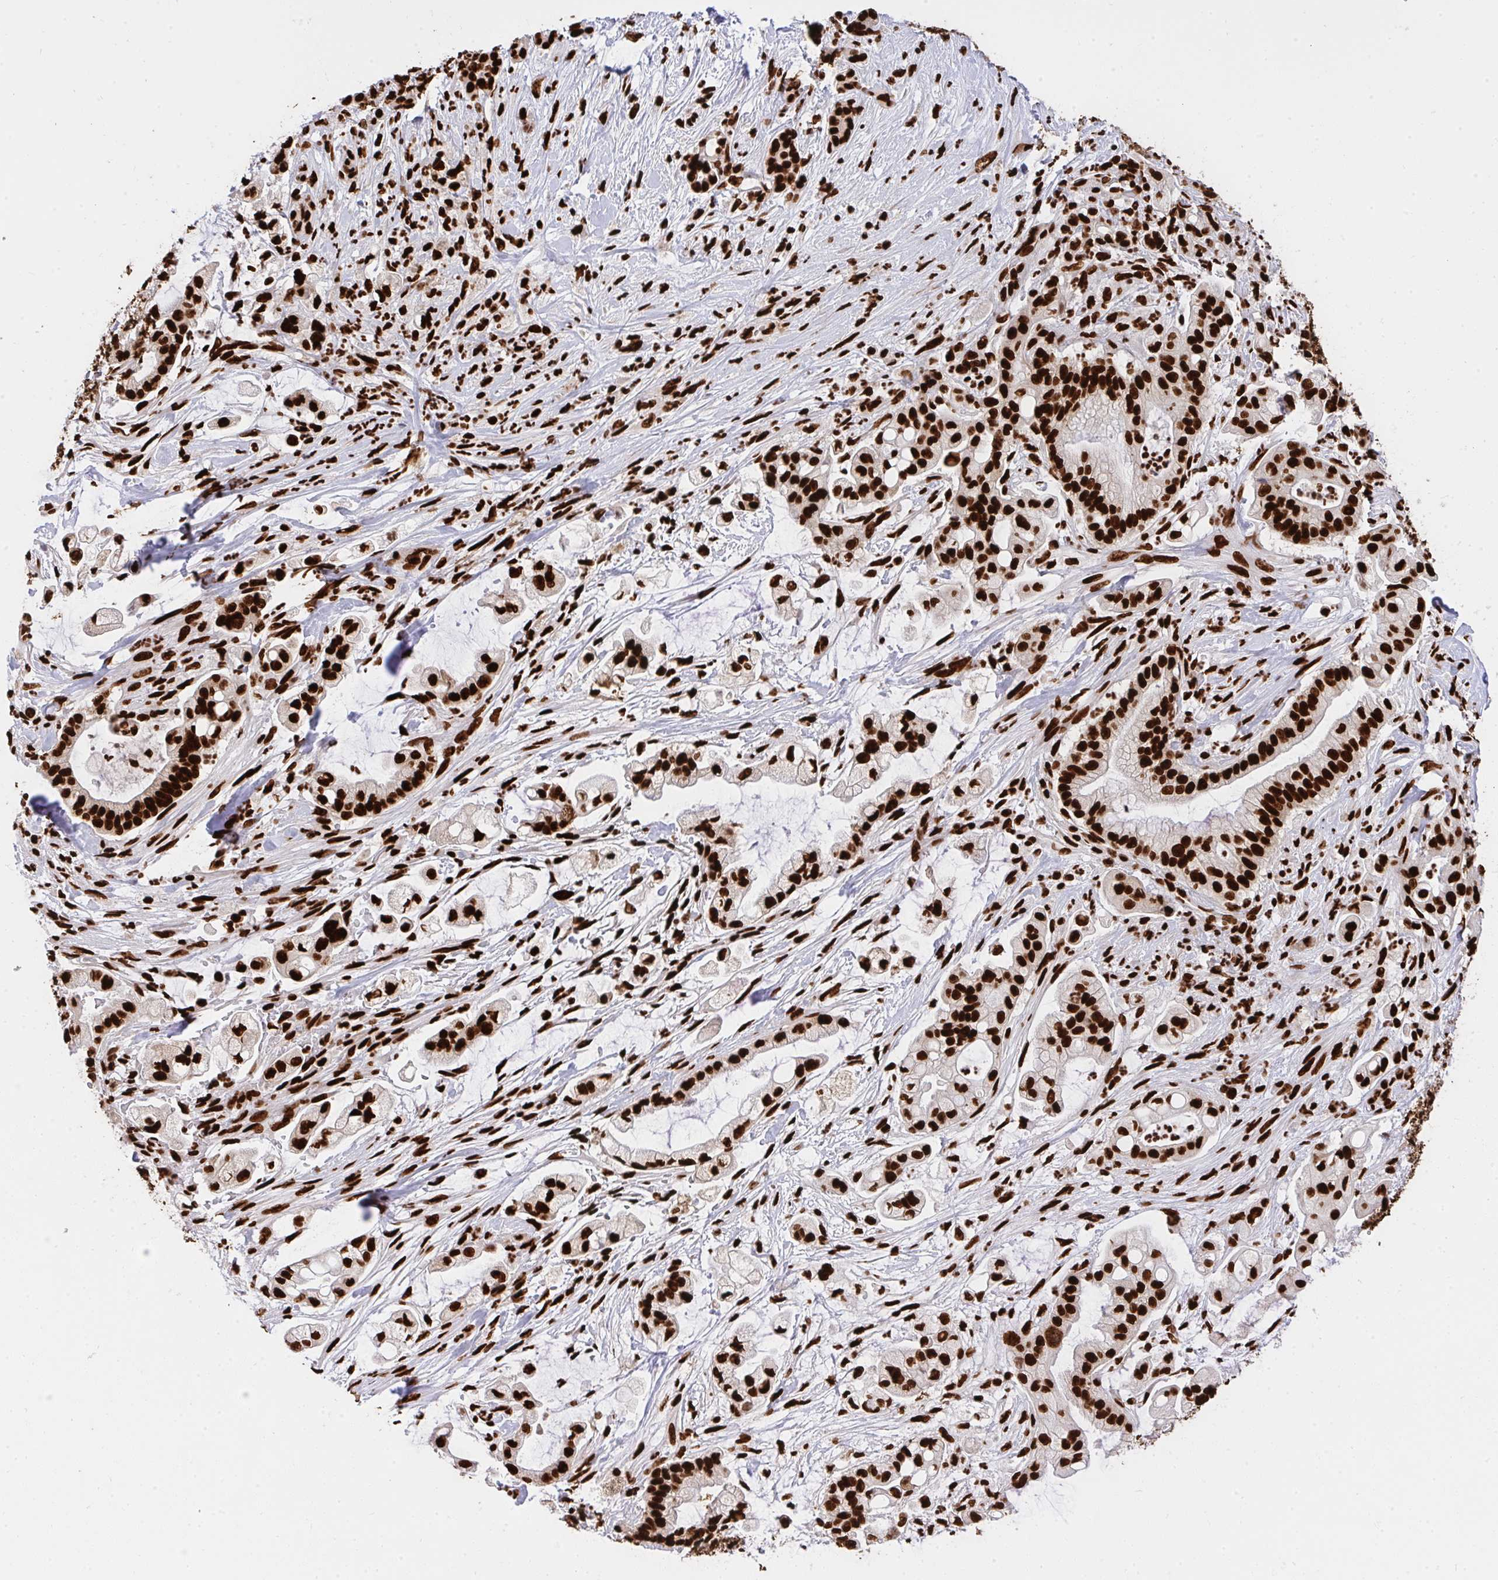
{"staining": {"intensity": "strong", "quantity": ">75%", "location": "nuclear"}, "tissue": "pancreatic cancer", "cell_type": "Tumor cells", "image_type": "cancer", "snomed": [{"axis": "morphology", "description": "Adenocarcinoma, NOS"}, {"axis": "topography", "description": "Pancreas"}], "caption": "Strong nuclear expression is present in about >75% of tumor cells in pancreatic cancer (adenocarcinoma).", "gene": "HNRNPL", "patient": {"sex": "female", "age": 69}}